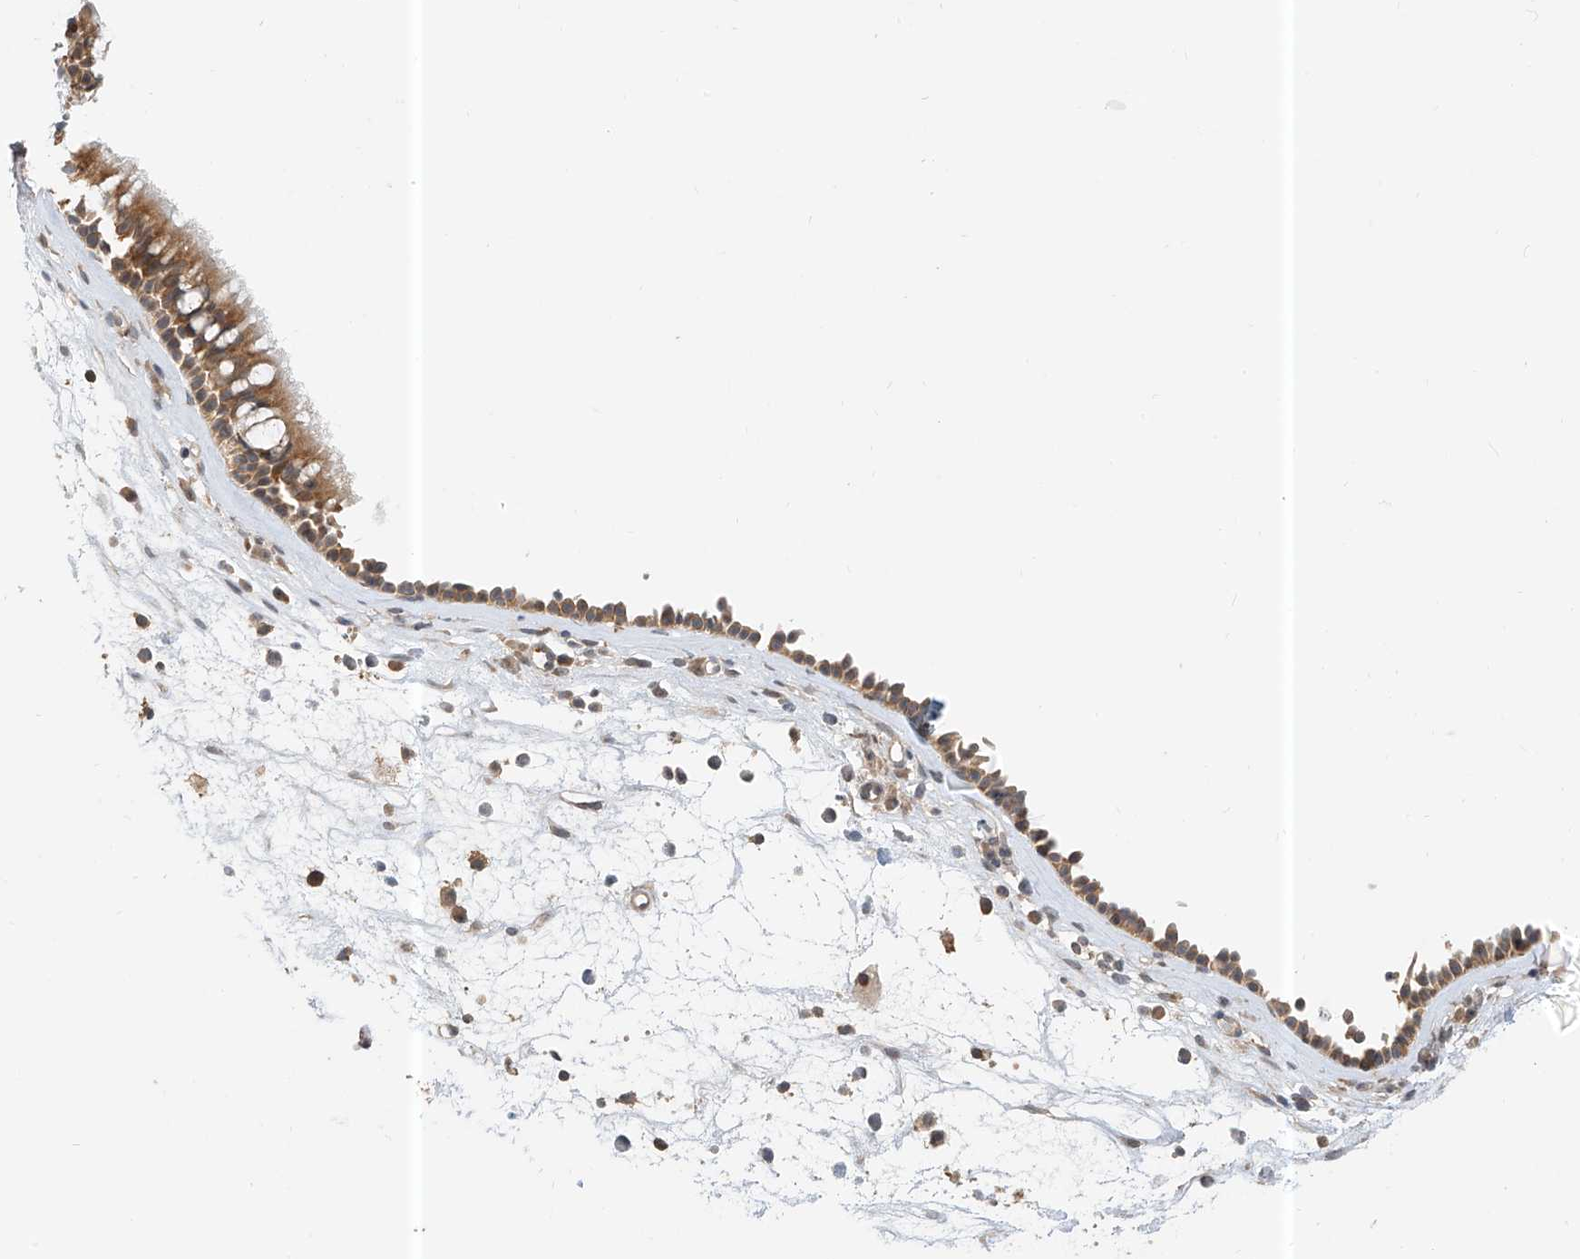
{"staining": {"intensity": "moderate", "quantity": "25%-75%", "location": "cytoplasmic/membranous"}, "tissue": "nasopharynx", "cell_type": "Respiratory epithelial cells", "image_type": "normal", "snomed": [{"axis": "morphology", "description": "Normal tissue, NOS"}, {"axis": "morphology", "description": "Inflammation, NOS"}, {"axis": "morphology", "description": "Malignant melanoma, Metastatic site"}, {"axis": "topography", "description": "Nasopharynx"}], "caption": "High-power microscopy captured an immunohistochemistry histopathology image of benign nasopharynx, revealing moderate cytoplasmic/membranous positivity in about 25%-75% of respiratory epithelial cells.", "gene": "PPA2", "patient": {"sex": "male", "age": 70}}